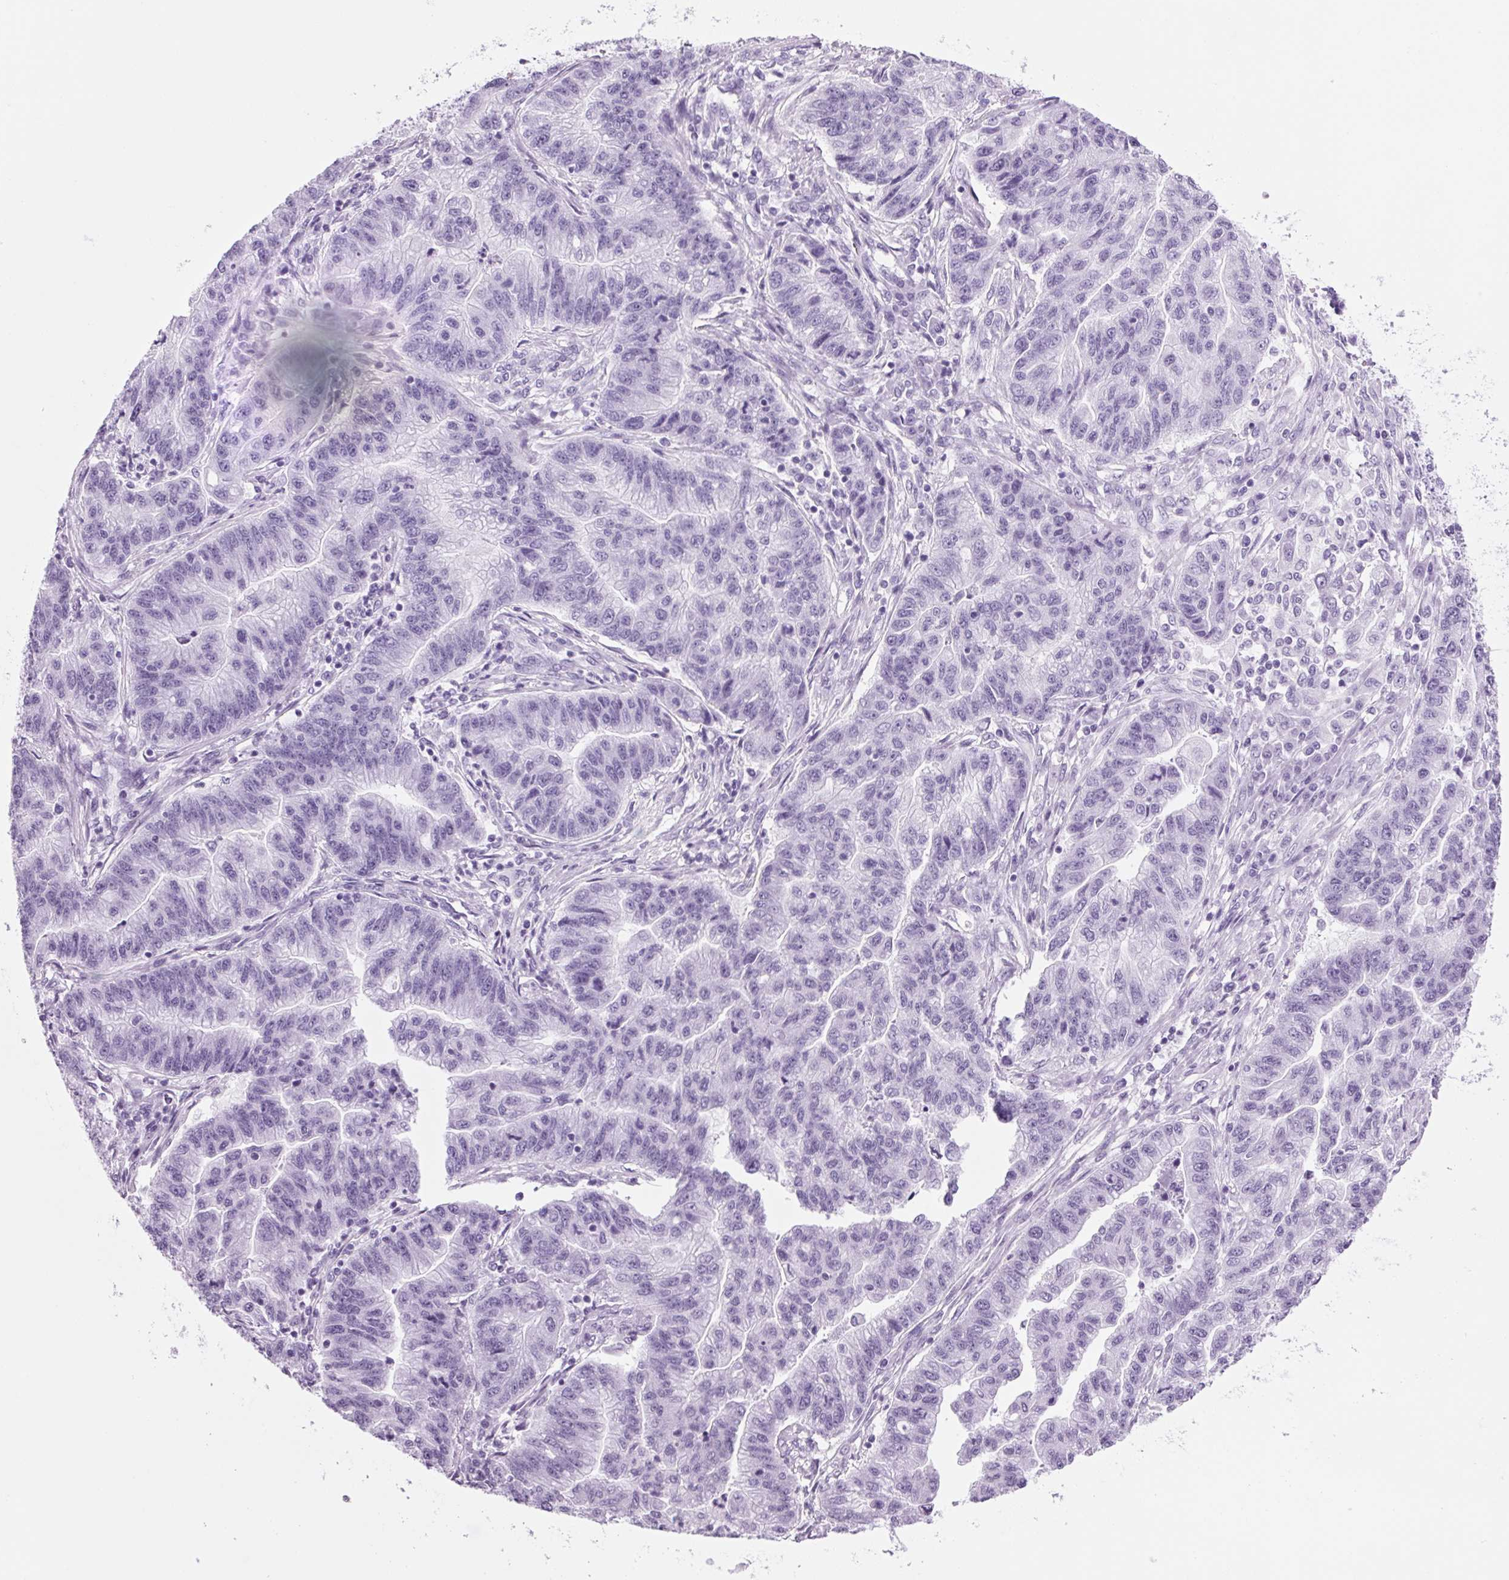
{"staining": {"intensity": "negative", "quantity": "none", "location": "none"}, "tissue": "stomach cancer", "cell_type": "Tumor cells", "image_type": "cancer", "snomed": [{"axis": "morphology", "description": "Adenocarcinoma, NOS"}, {"axis": "topography", "description": "Stomach"}], "caption": "The histopathology image reveals no staining of tumor cells in adenocarcinoma (stomach). The staining was performed using DAB to visualize the protein expression in brown, while the nuclei were stained in blue with hematoxylin (Magnification: 20x).", "gene": "PPP1R1A", "patient": {"sex": "male", "age": 83}}